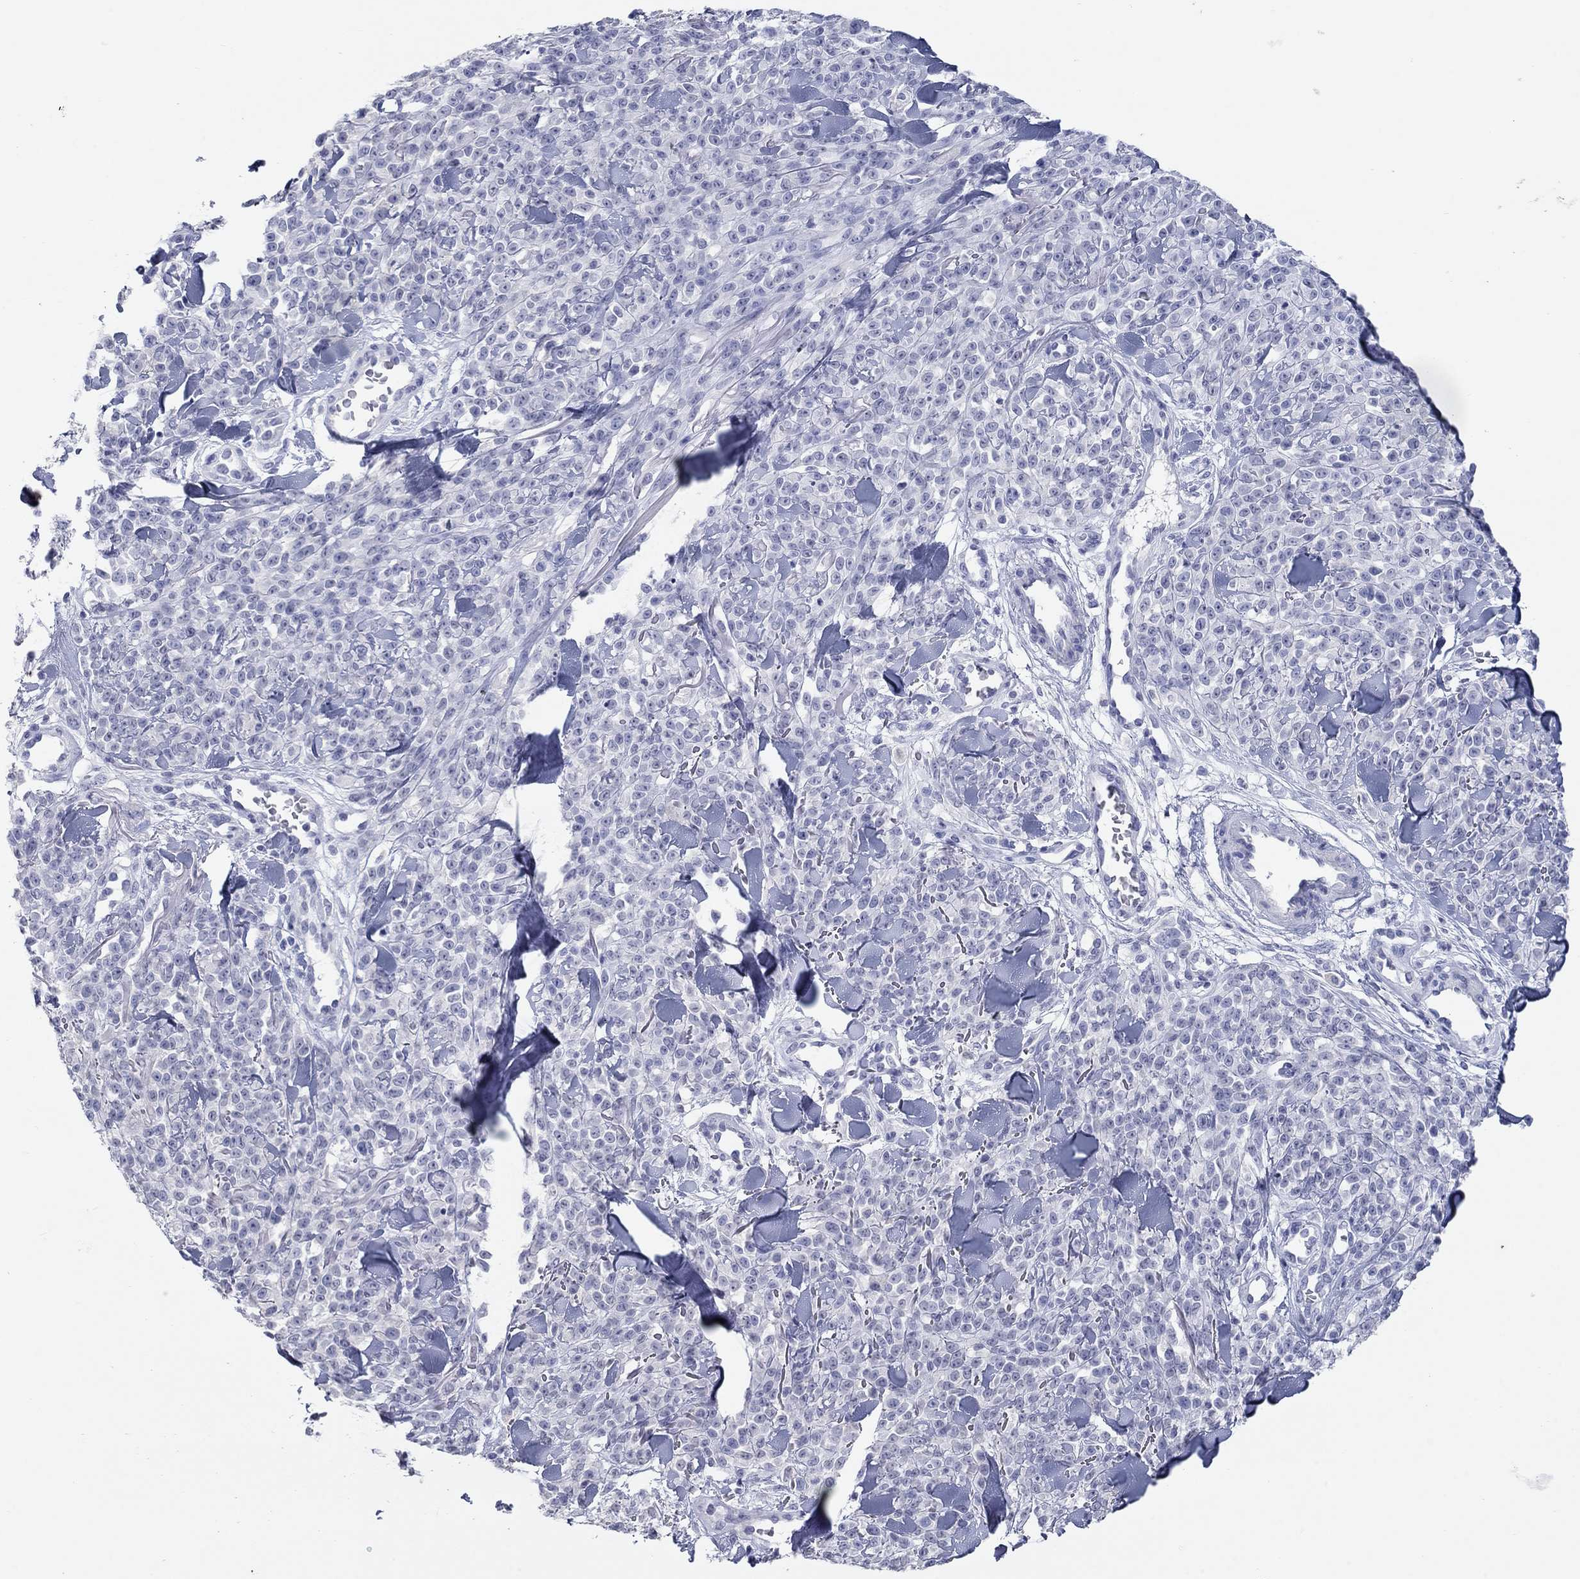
{"staining": {"intensity": "negative", "quantity": "none", "location": "none"}, "tissue": "melanoma", "cell_type": "Tumor cells", "image_type": "cancer", "snomed": [{"axis": "morphology", "description": "Malignant melanoma, NOS"}, {"axis": "topography", "description": "Skin"}, {"axis": "topography", "description": "Skin of trunk"}], "caption": "Immunohistochemistry (IHC) image of neoplastic tissue: human malignant melanoma stained with DAB reveals no significant protein expression in tumor cells.", "gene": "KRT75", "patient": {"sex": "male", "age": 74}}